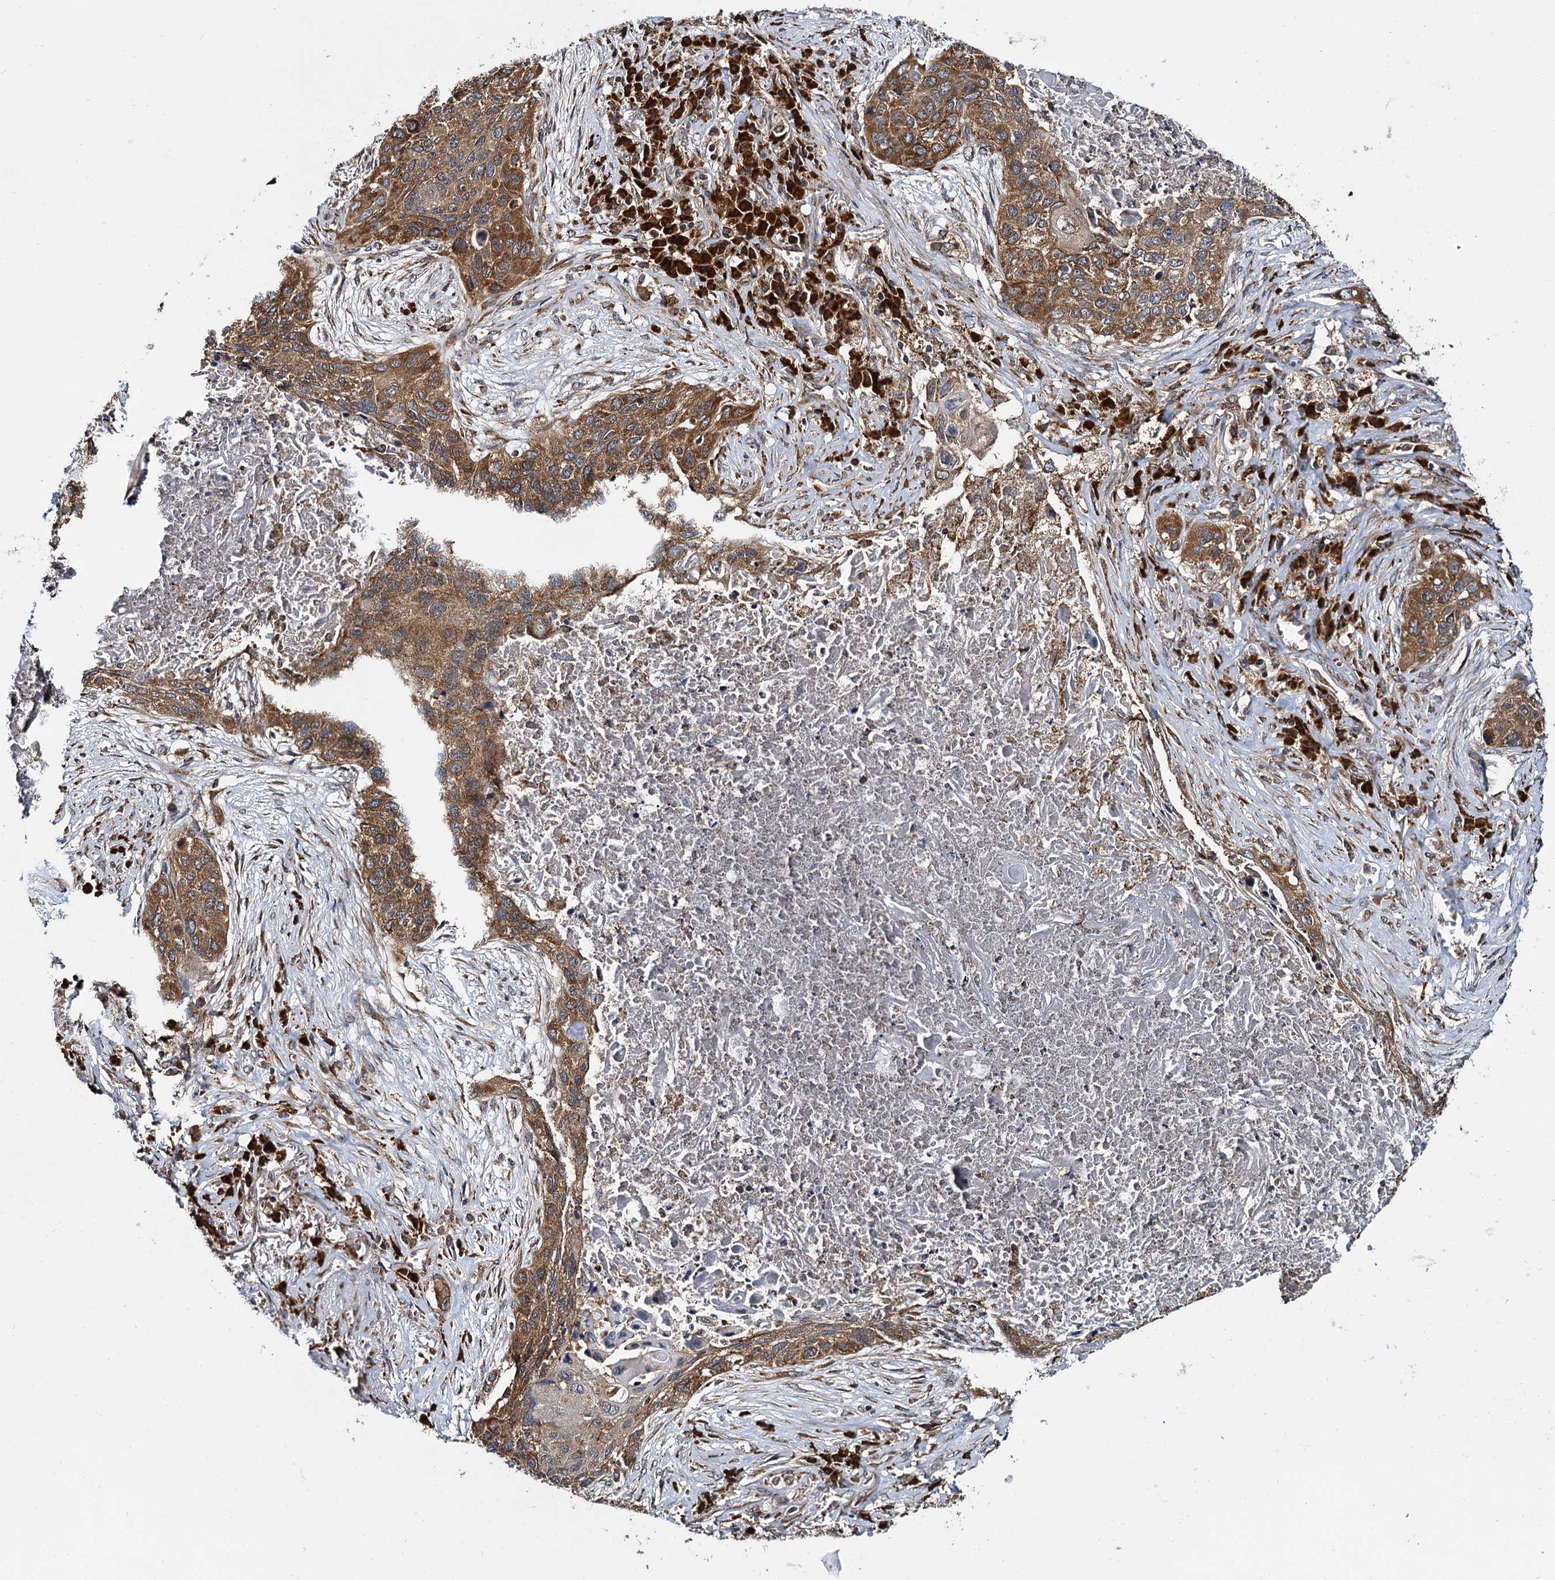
{"staining": {"intensity": "moderate", "quantity": ">75%", "location": "cytoplasmic/membranous"}, "tissue": "lung cancer", "cell_type": "Tumor cells", "image_type": "cancer", "snomed": [{"axis": "morphology", "description": "Squamous cell carcinoma, NOS"}, {"axis": "topography", "description": "Lung"}], "caption": "A medium amount of moderate cytoplasmic/membranous positivity is identified in approximately >75% of tumor cells in lung squamous cell carcinoma tissue.", "gene": "UFM1", "patient": {"sex": "female", "age": 63}}